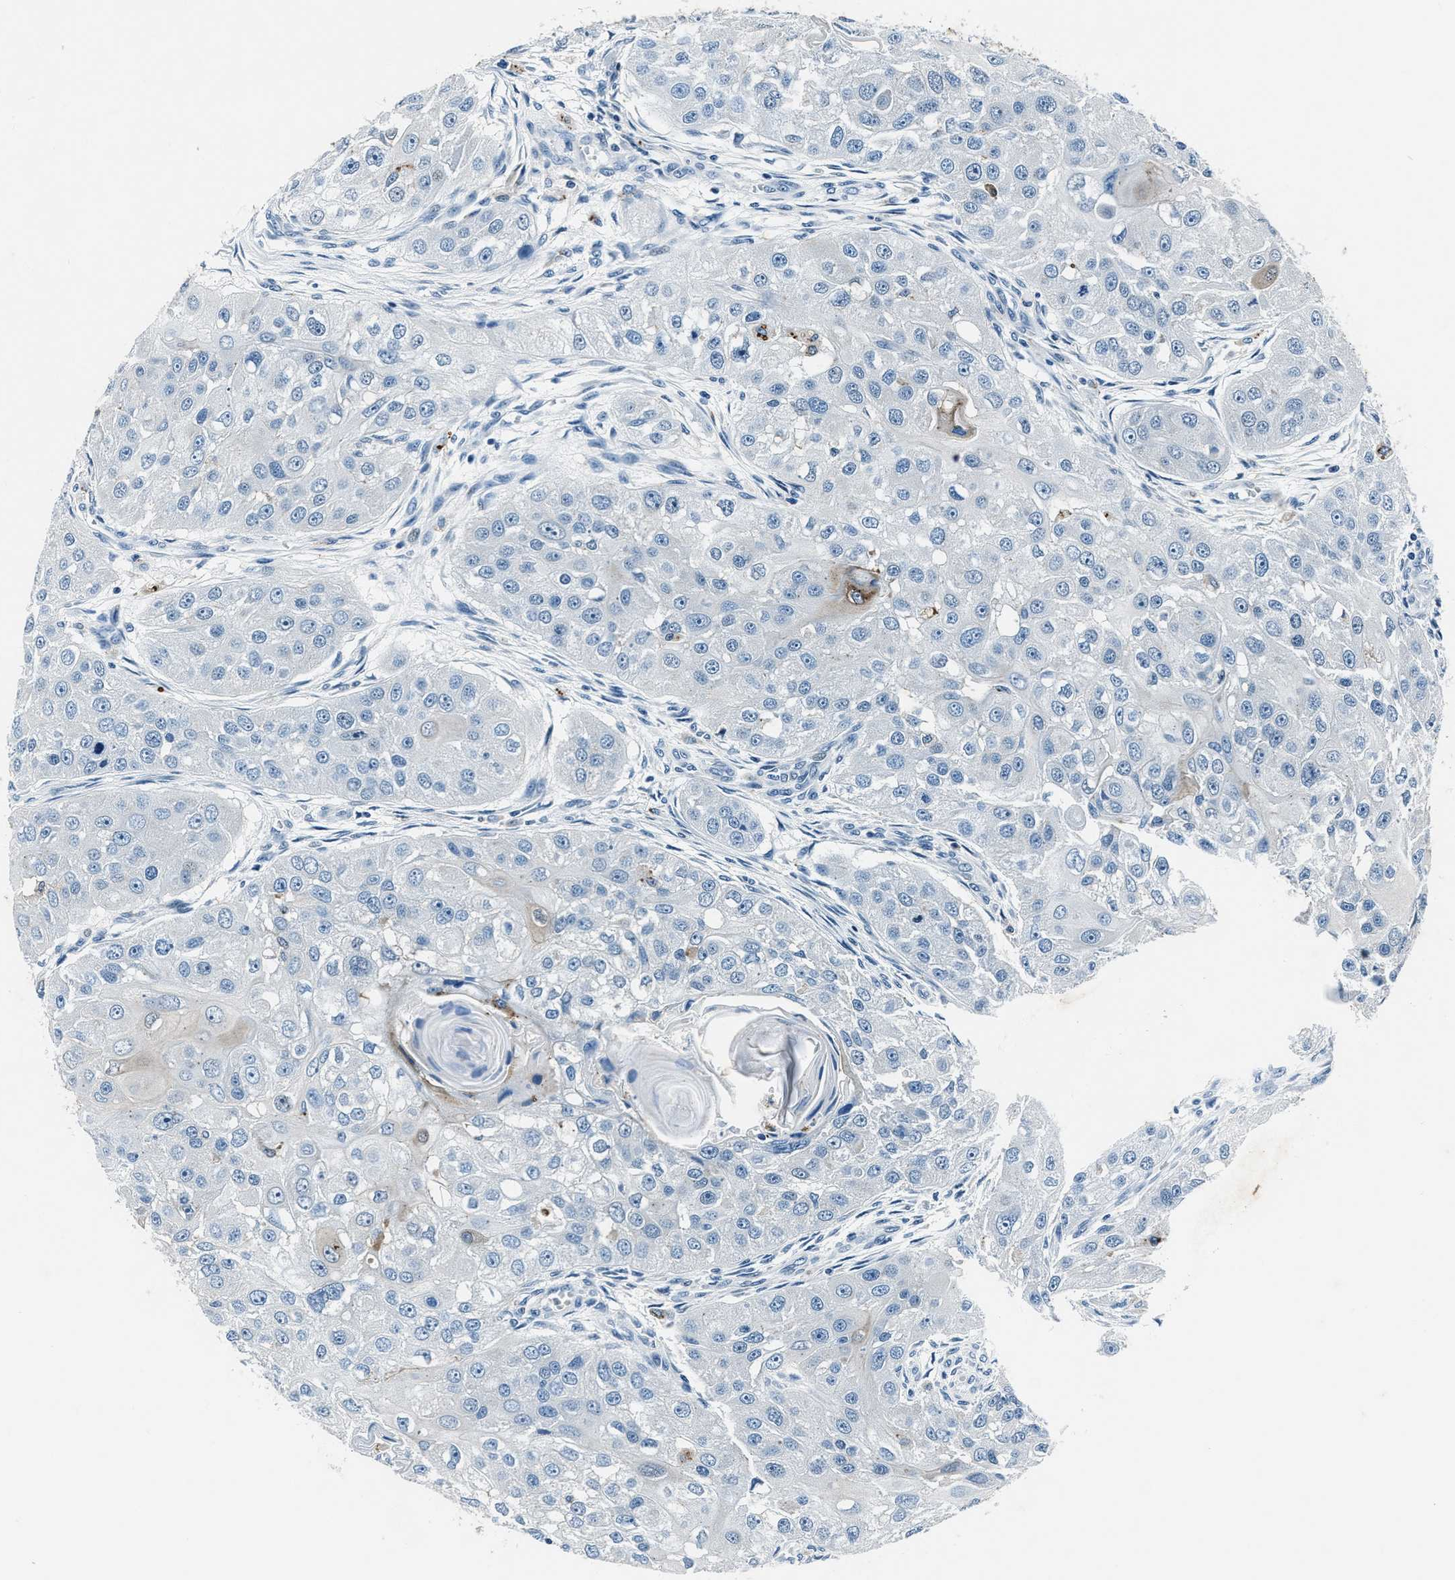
{"staining": {"intensity": "negative", "quantity": "none", "location": "none"}, "tissue": "head and neck cancer", "cell_type": "Tumor cells", "image_type": "cancer", "snomed": [{"axis": "morphology", "description": "Normal tissue, NOS"}, {"axis": "morphology", "description": "Squamous cell carcinoma, NOS"}, {"axis": "topography", "description": "Skeletal muscle"}, {"axis": "topography", "description": "Head-Neck"}], "caption": "Head and neck cancer was stained to show a protein in brown. There is no significant staining in tumor cells.", "gene": "PTPDC1", "patient": {"sex": "male", "age": 51}}